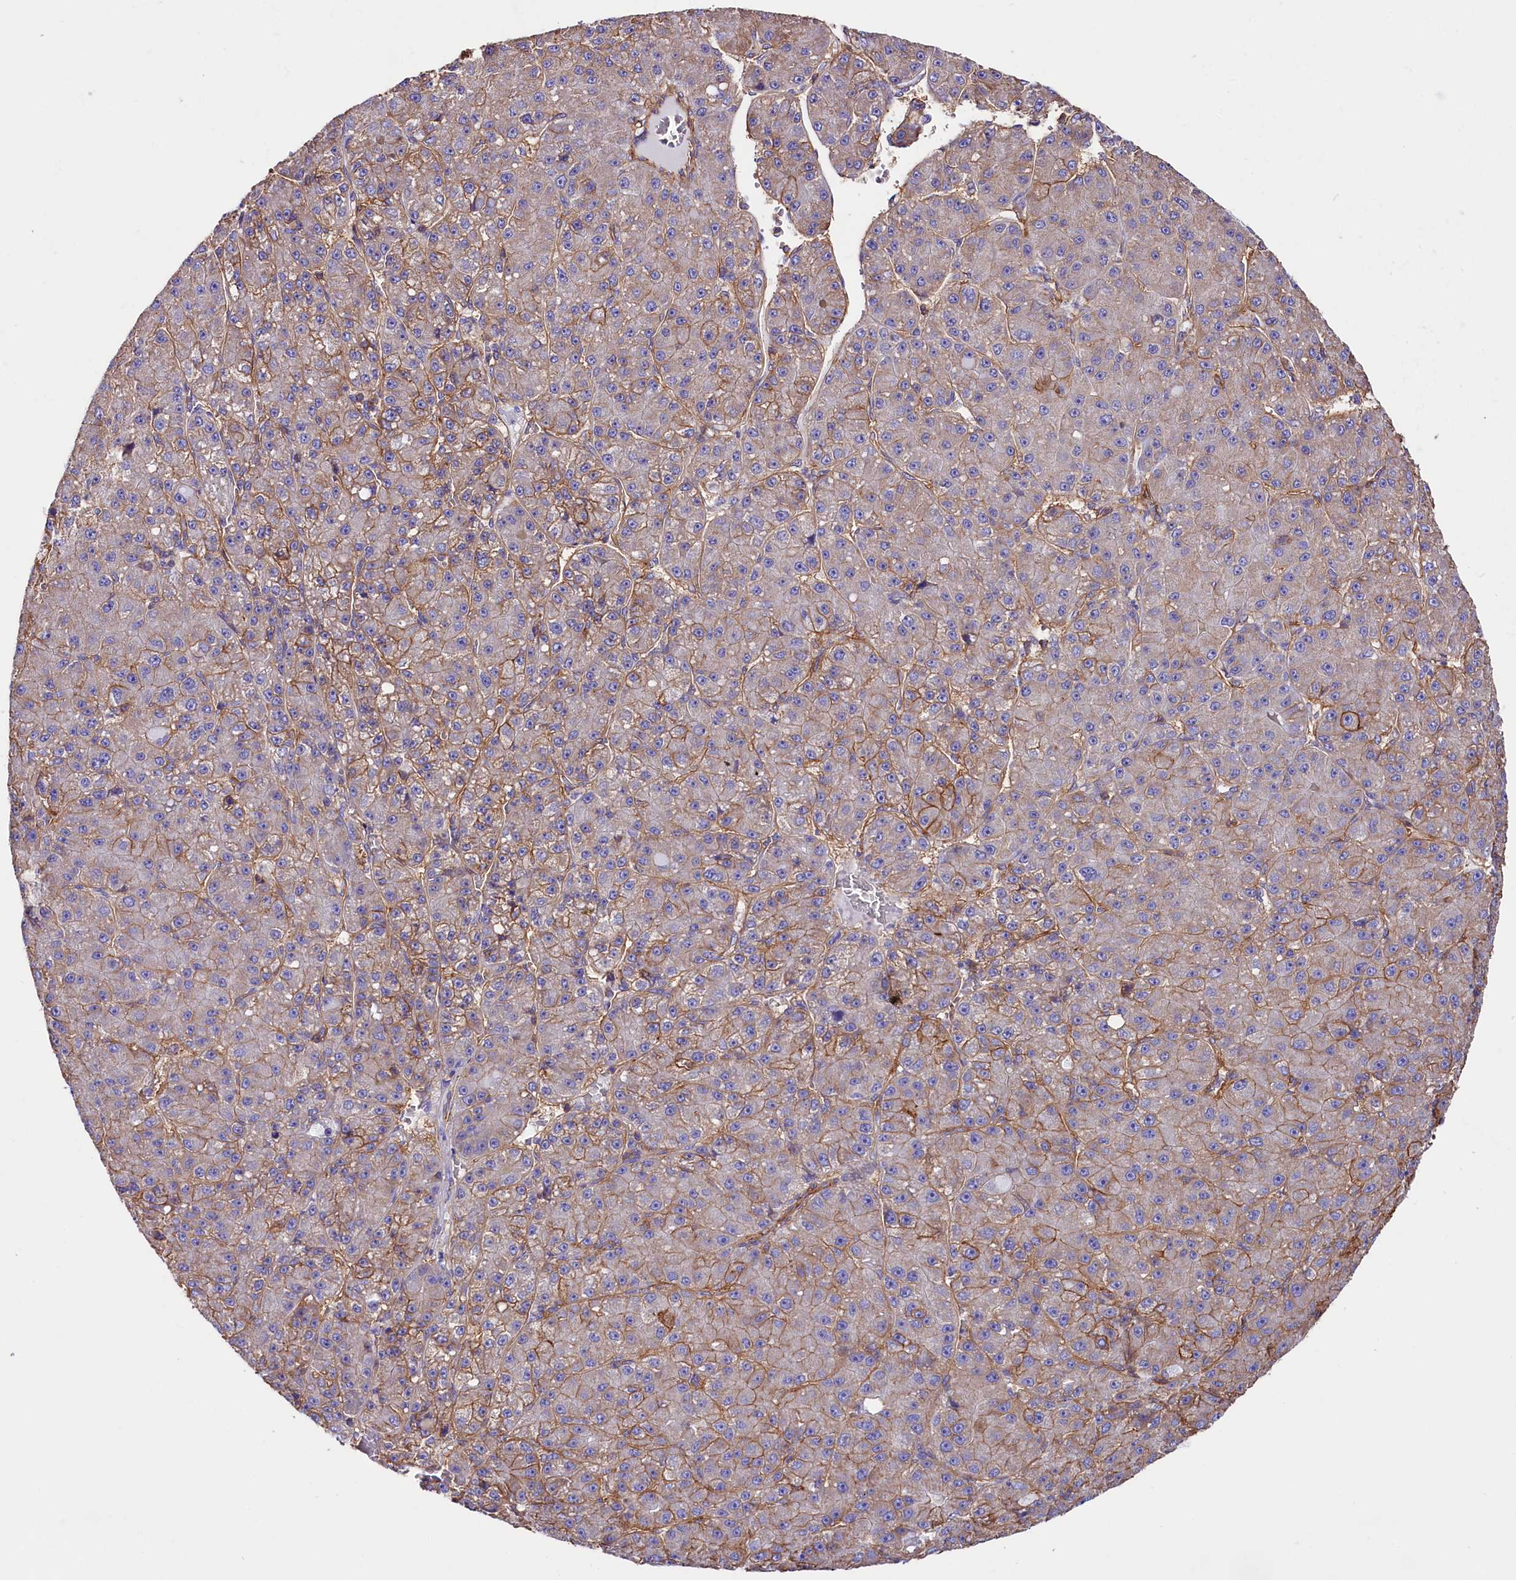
{"staining": {"intensity": "moderate", "quantity": "25%-75%", "location": "cytoplasmic/membranous"}, "tissue": "liver cancer", "cell_type": "Tumor cells", "image_type": "cancer", "snomed": [{"axis": "morphology", "description": "Carcinoma, Hepatocellular, NOS"}, {"axis": "topography", "description": "Liver"}], "caption": "Tumor cells exhibit moderate cytoplasmic/membranous staining in approximately 25%-75% of cells in liver hepatocellular carcinoma.", "gene": "ATP2B4", "patient": {"sex": "male", "age": 67}}